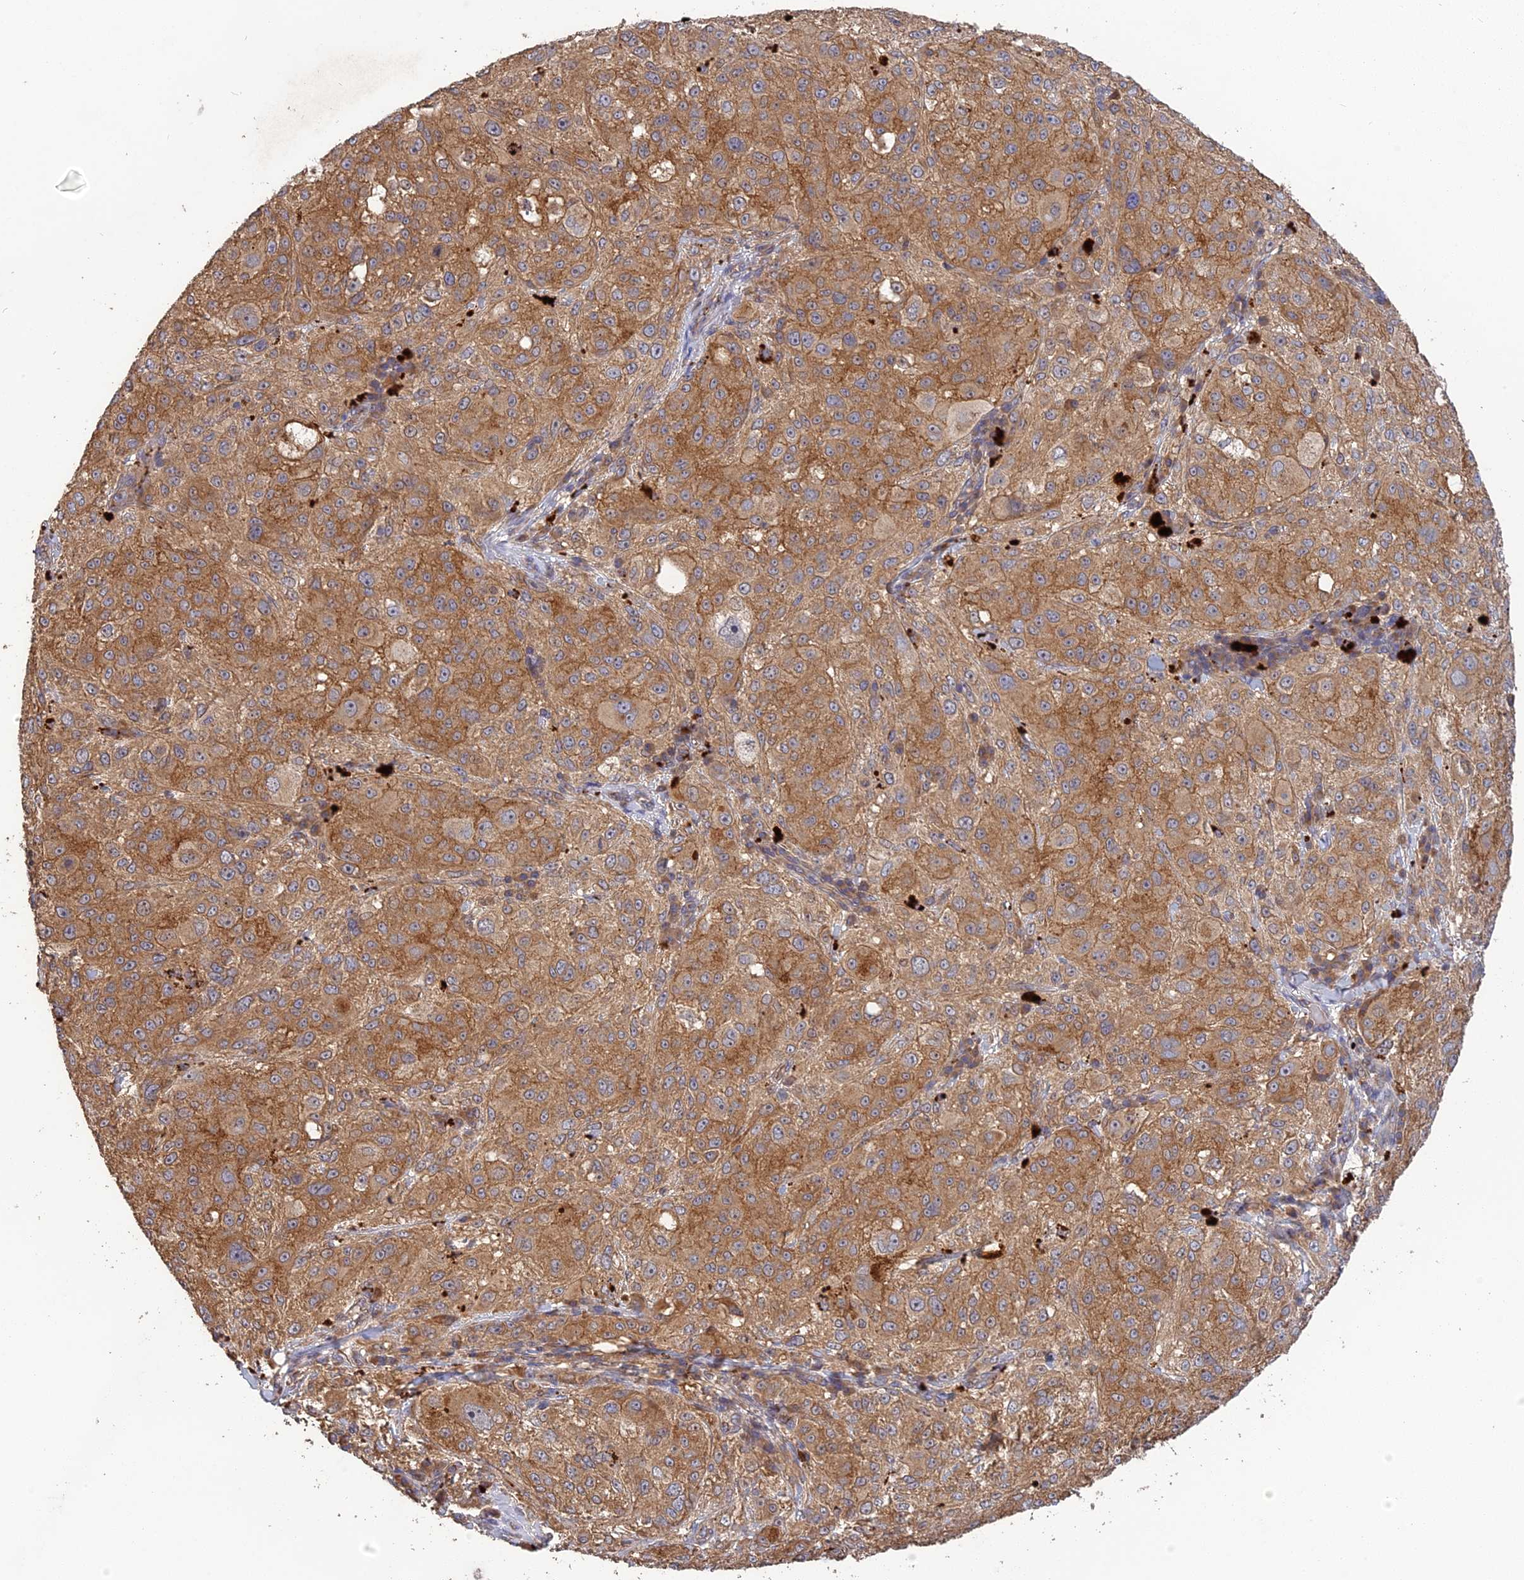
{"staining": {"intensity": "moderate", "quantity": ">75%", "location": "cytoplasmic/membranous"}, "tissue": "melanoma", "cell_type": "Tumor cells", "image_type": "cancer", "snomed": [{"axis": "morphology", "description": "Necrosis, NOS"}, {"axis": "morphology", "description": "Malignant melanoma, NOS"}, {"axis": "topography", "description": "Skin"}], "caption": "Immunohistochemical staining of malignant melanoma exhibits medium levels of moderate cytoplasmic/membranous positivity in approximately >75% of tumor cells.", "gene": "ARHGAP40", "patient": {"sex": "female", "age": 87}}